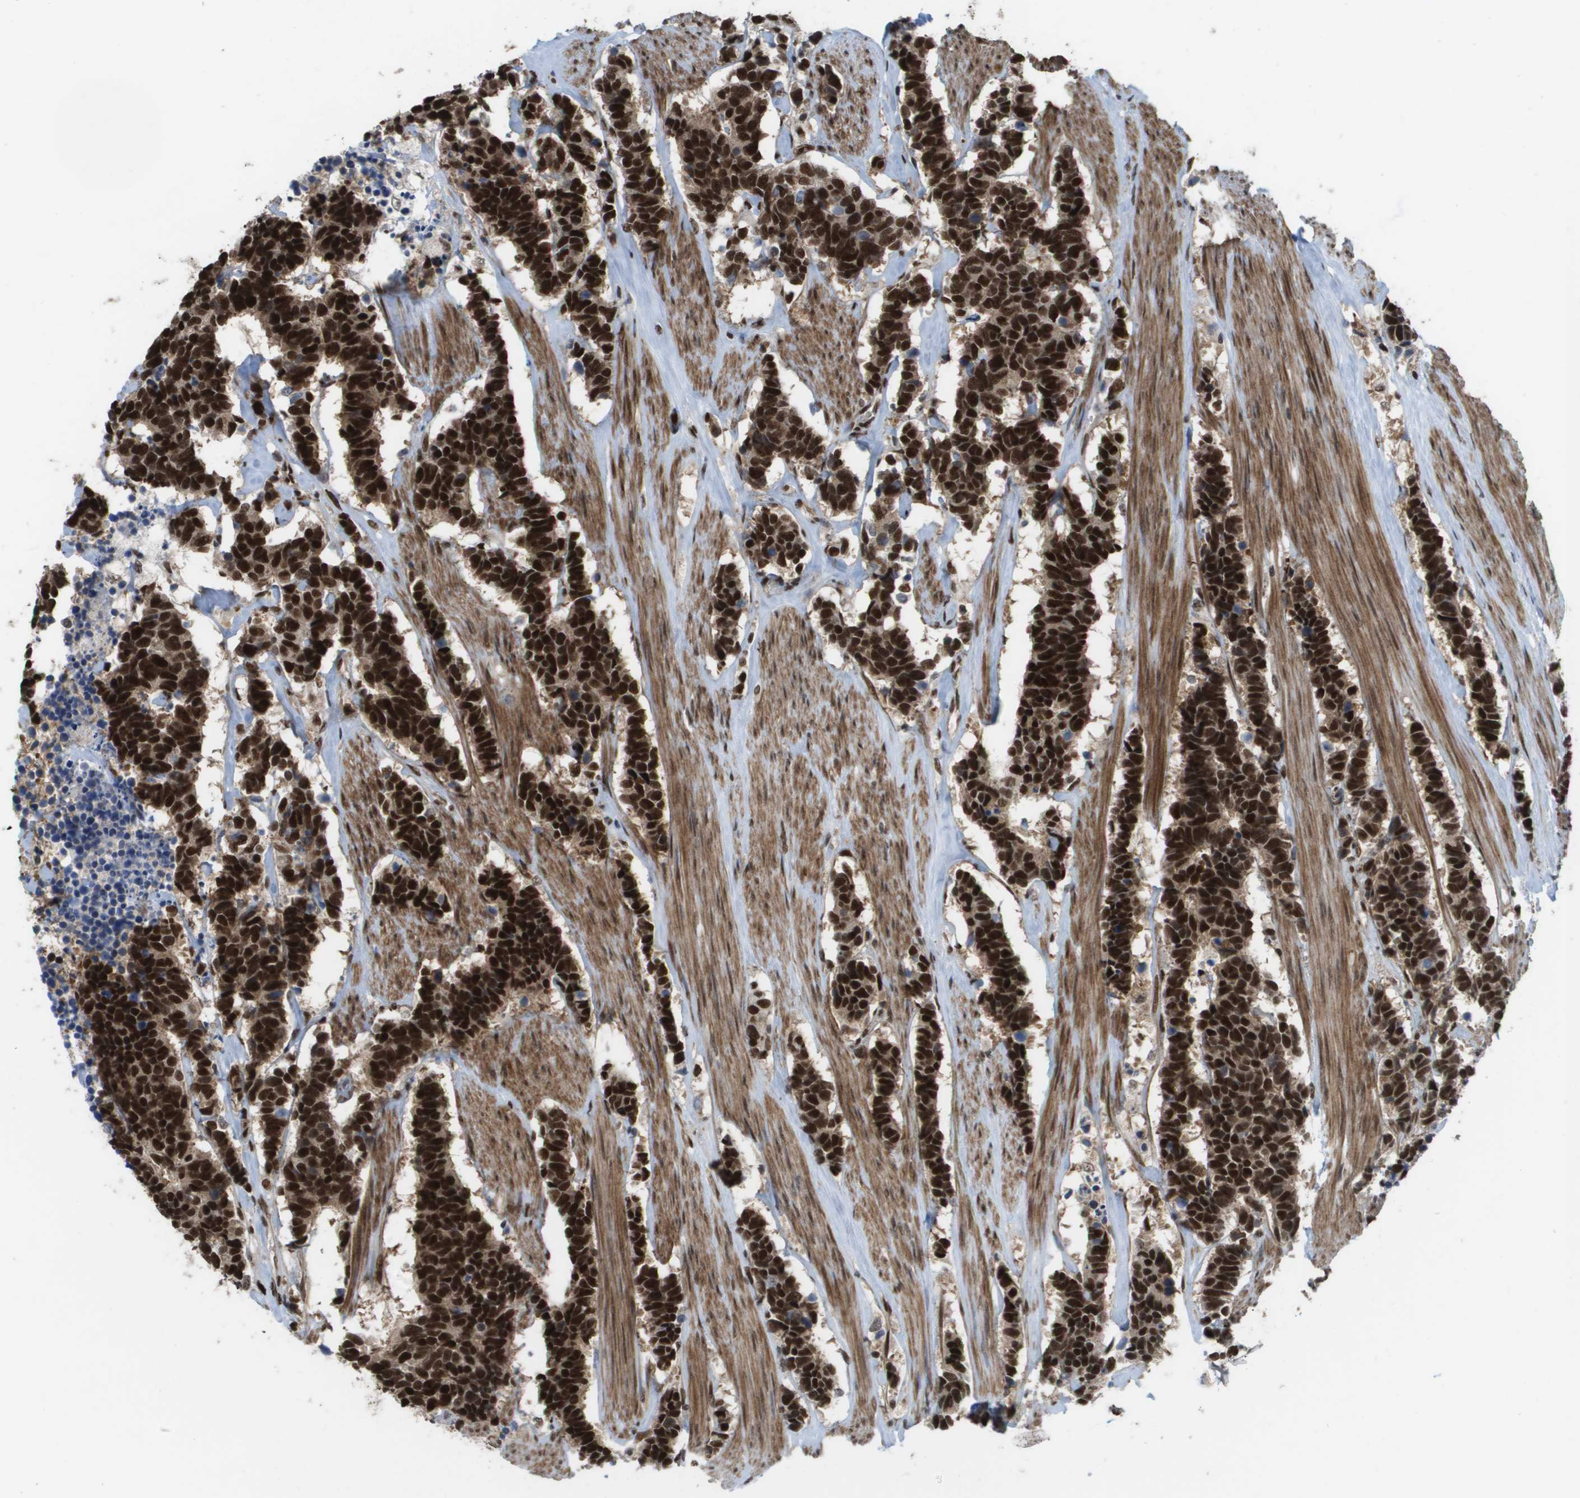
{"staining": {"intensity": "strong", "quantity": ">75%", "location": "nuclear"}, "tissue": "carcinoid", "cell_type": "Tumor cells", "image_type": "cancer", "snomed": [{"axis": "morphology", "description": "Carcinoma, NOS"}, {"axis": "morphology", "description": "Carcinoid, malignant, NOS"}, {"axis": "topography", "description": "Urinary bladder"}], "caption": "Immunohistochemical staining of human carcinoid exhibits high levels of strong nuclear protein staining in about >75% of tumor cells. (DAB (3,3'-diaminobenzidine) = brown stain, brightfield microscopy at high magnification).", "gene": "CDT1", "patient": {"sex": "male", "age": 57}}